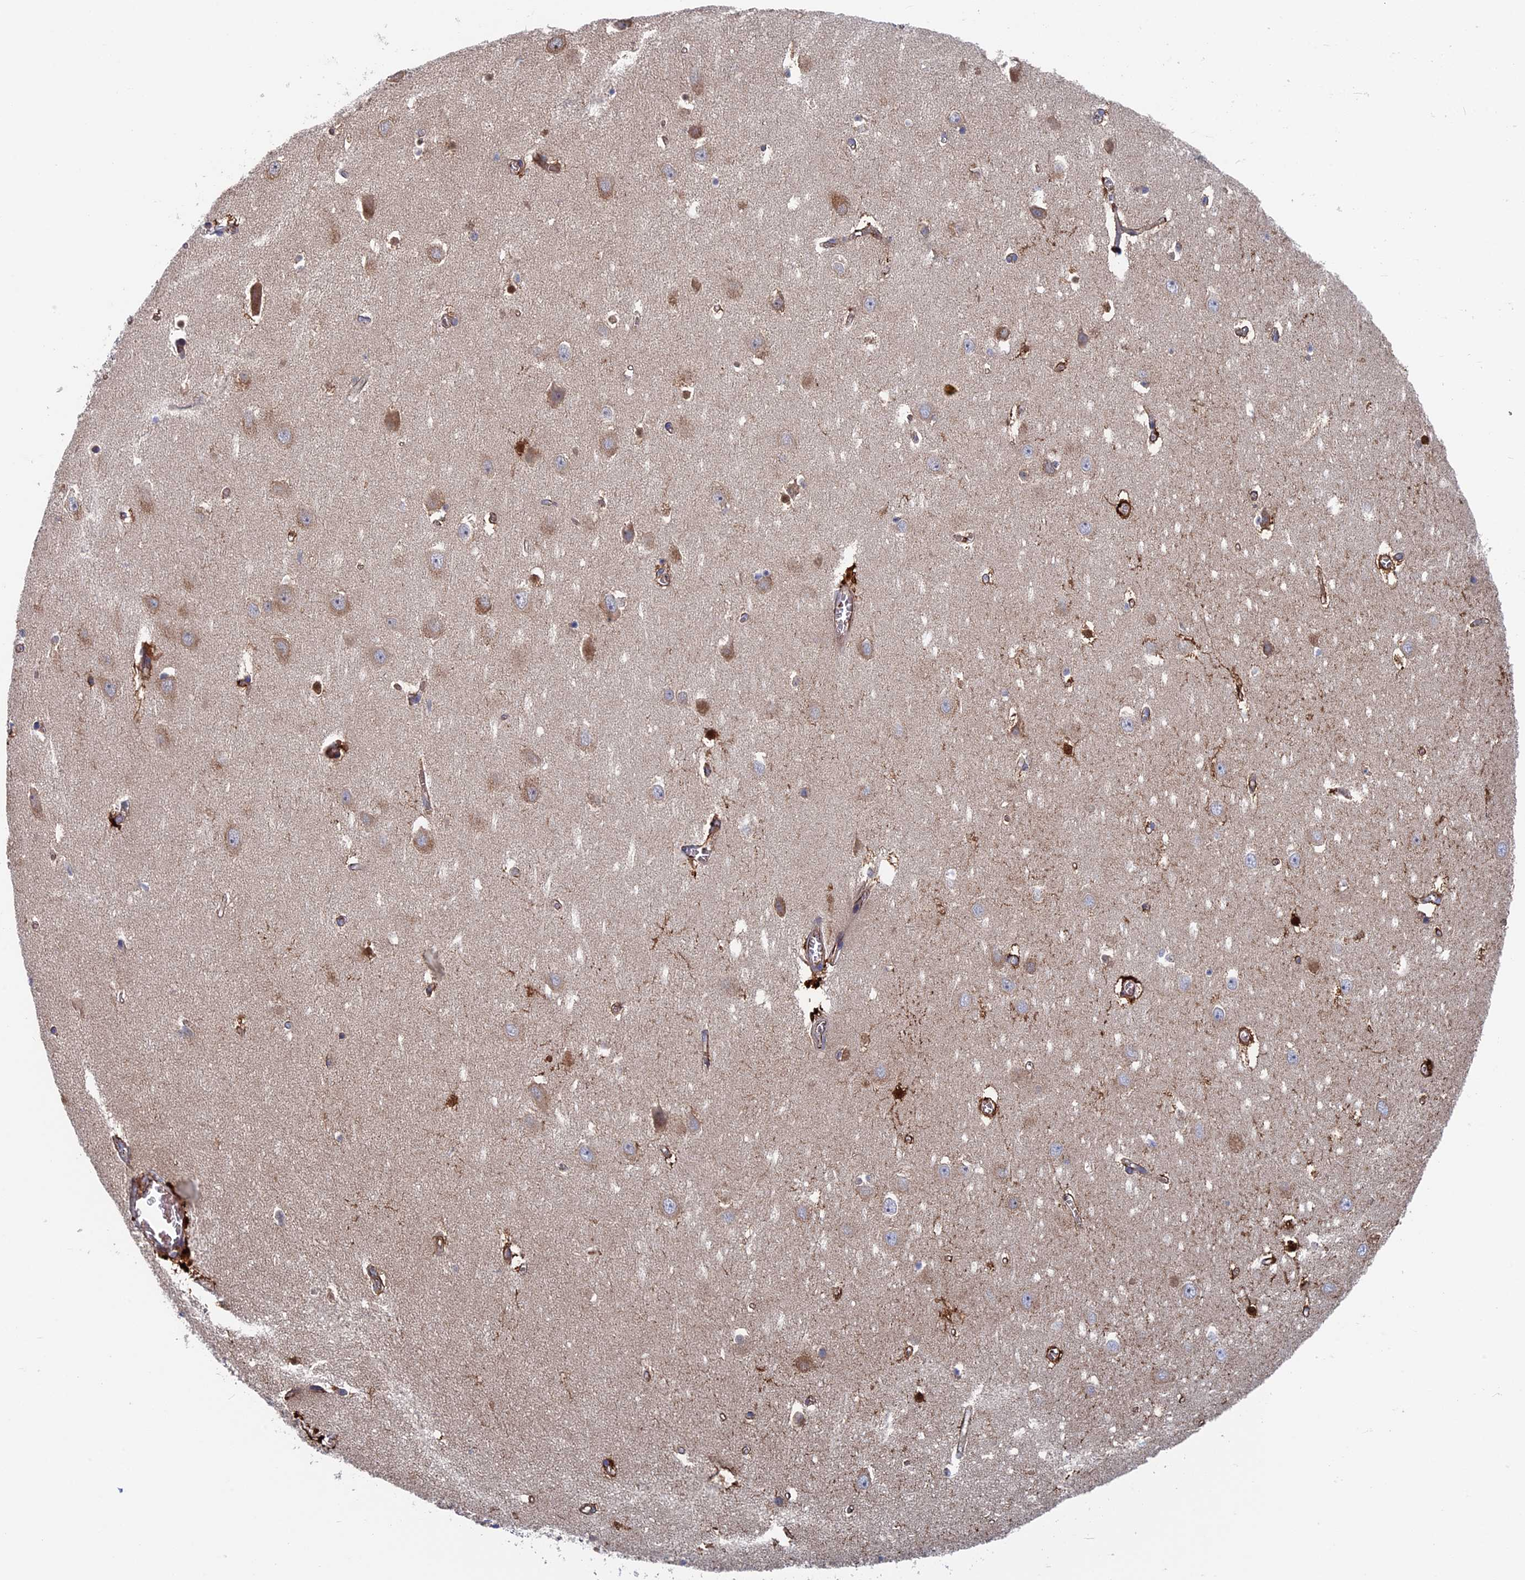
{"staining": {"intensity": "moderate", "quantity": "<25%", "location": "cytoplasmic/membranous"}, "tissue": "hippocampus", "cell_type": "Glial cells", "image_type": "normal", "snomed": [{"axis": "morphology", "description": "Normal tissue, NOS"}, {"axis": "topography", "description": "Hippocampus"}], "caption": "A photomicrograph of hippocampus stained for a protein displays moderate cytoplasmic/membranous brown staining in glial cells. The staining was performed using DAB to visualize the protein expression in brown, while the nuclei were stained in blue with hematoxylin (Magnification: 20x).", "gene": "EXOSC9", "patient": {"sex": "female", "age": 64}}